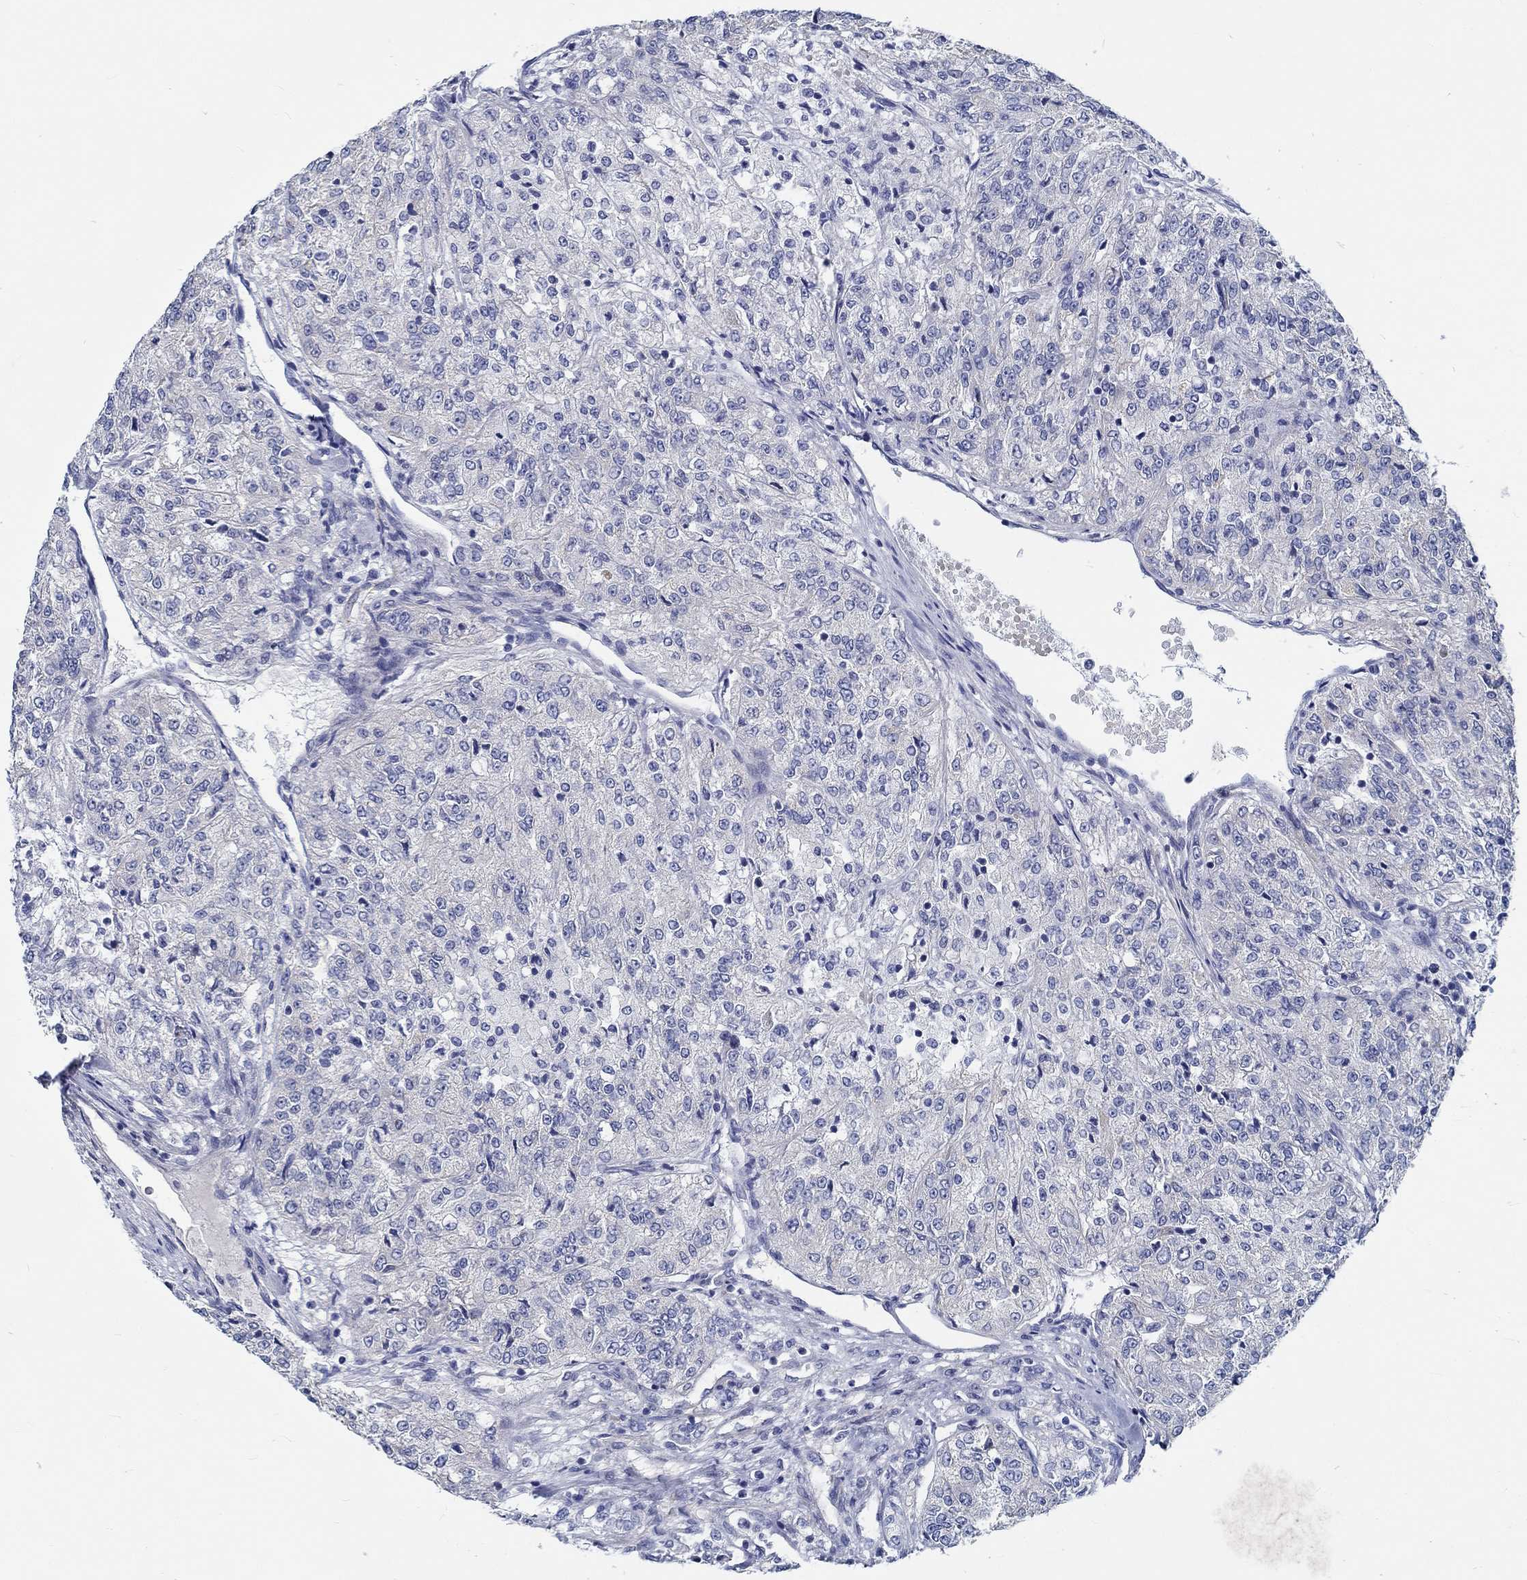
{"staining": {"intensity": "negative", "quantity": "none", "location": "none"}, "tissue": "renal cancer", "cell_type": "Tumor cells", "image_type": "cancer", "snomed": [{"axis": "morphology", "description": "Adenocarcinoma, NOS"}, {"axis": "topography", "description": "Kidney"}], "caption": "Immunohistochemical staining of human adenocarcinoma (renal) exhibits no significant expression in tumor cells.", "gene": "MYBPC1", "patient": {"sex": "female", "age": 63}}